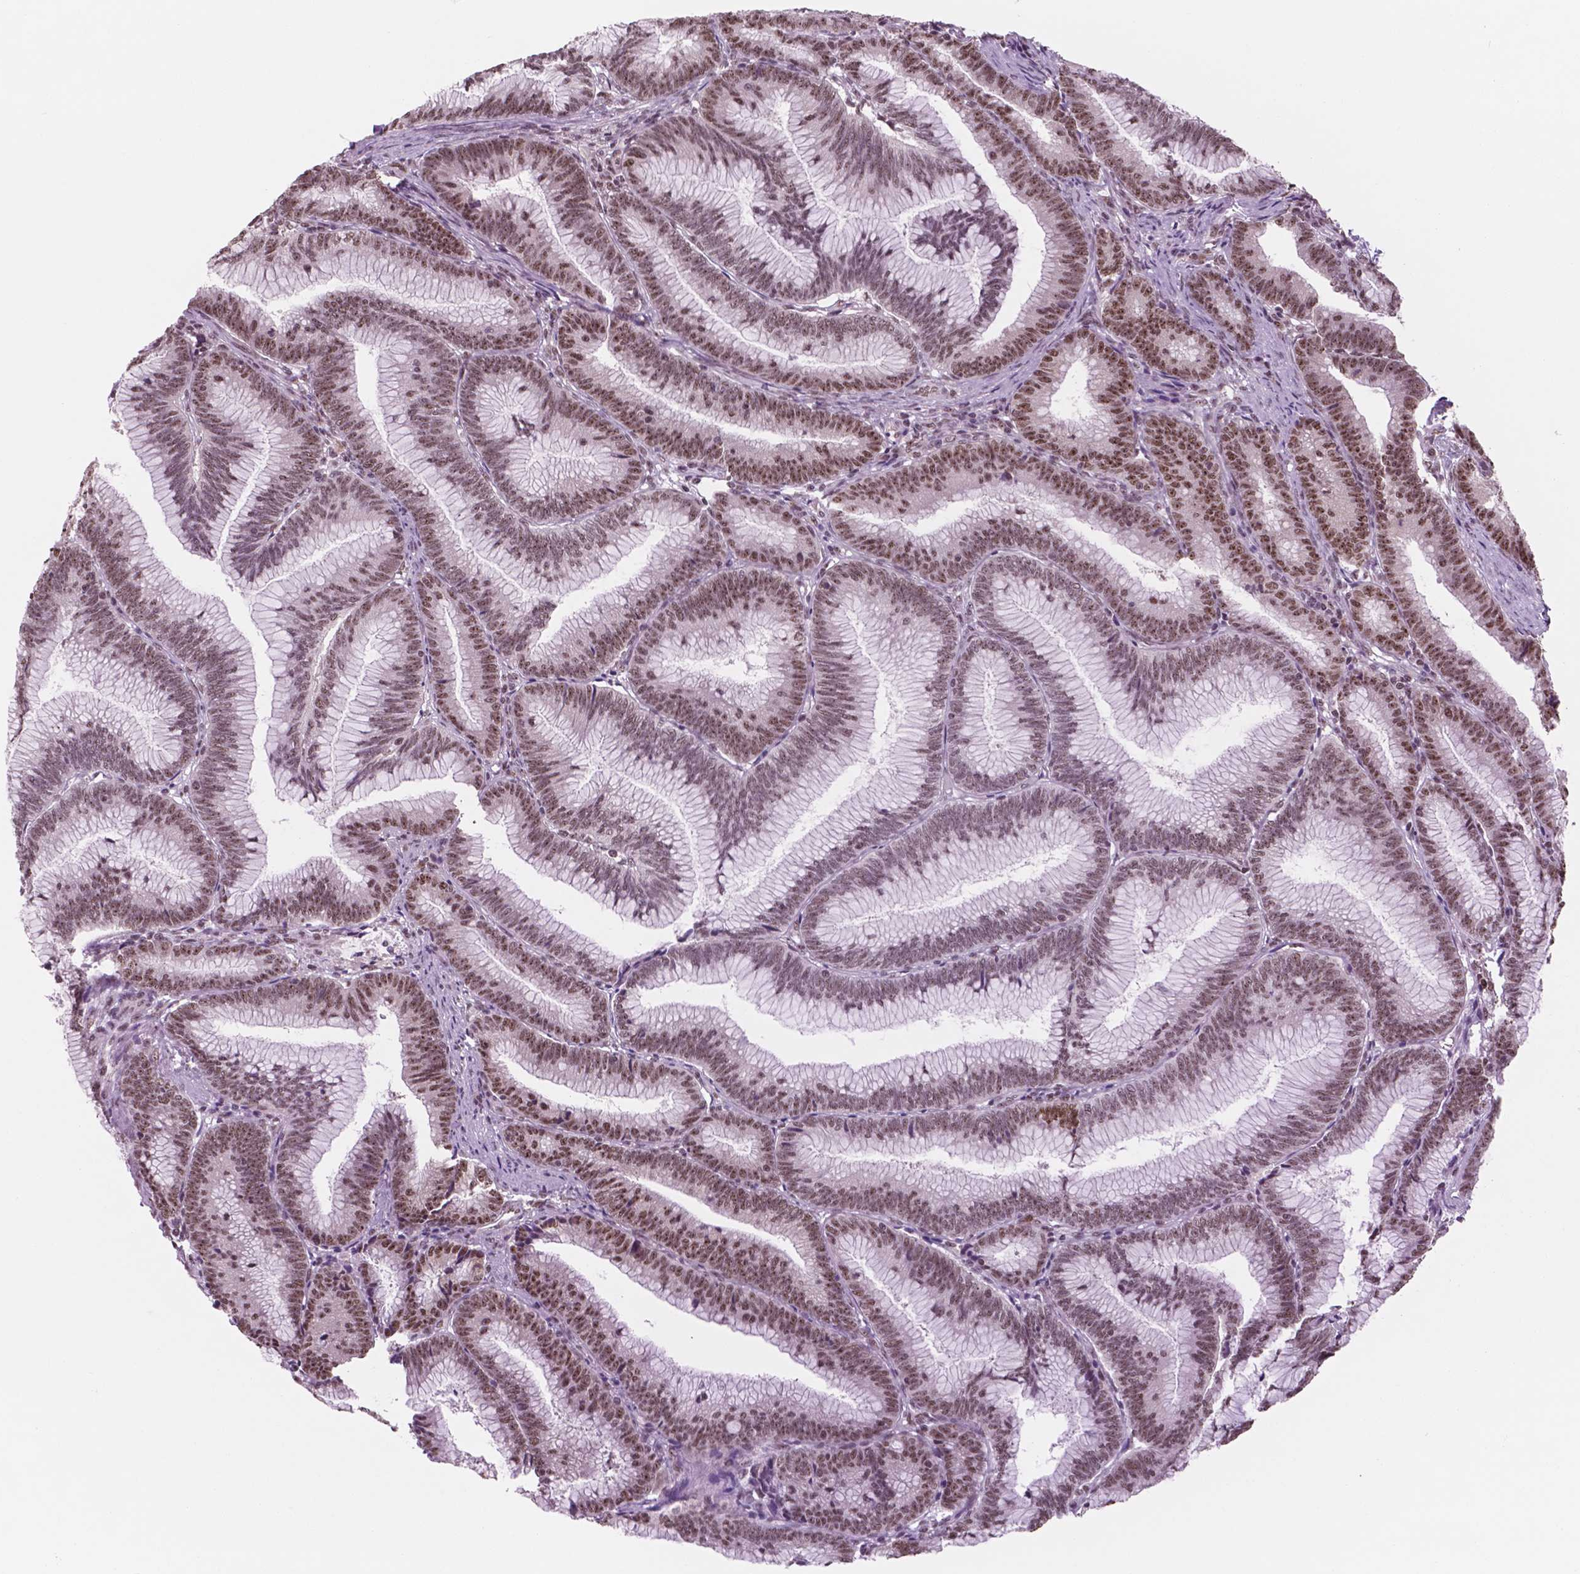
{"staining": {"intensity": "moderate", "quantity": ">75%", "location": "nuclear"}, "tissue": "colorectal cancer", "cell_type": "Tumor cells", "image_type": "cancer", "snomed": [{"axis": "morphology", "description": "Adenocarcinoma, NOS"}, {"axis": "topography", "description": "Colon"}], "caption": "Protein staining of colorectal cancer (adenocarcinoma) tissue reveals moderate nuclear positivity in about >75% of tumor cells.", "gene": "POLR2E", "patient": {"sex": "female", "age": 78}}